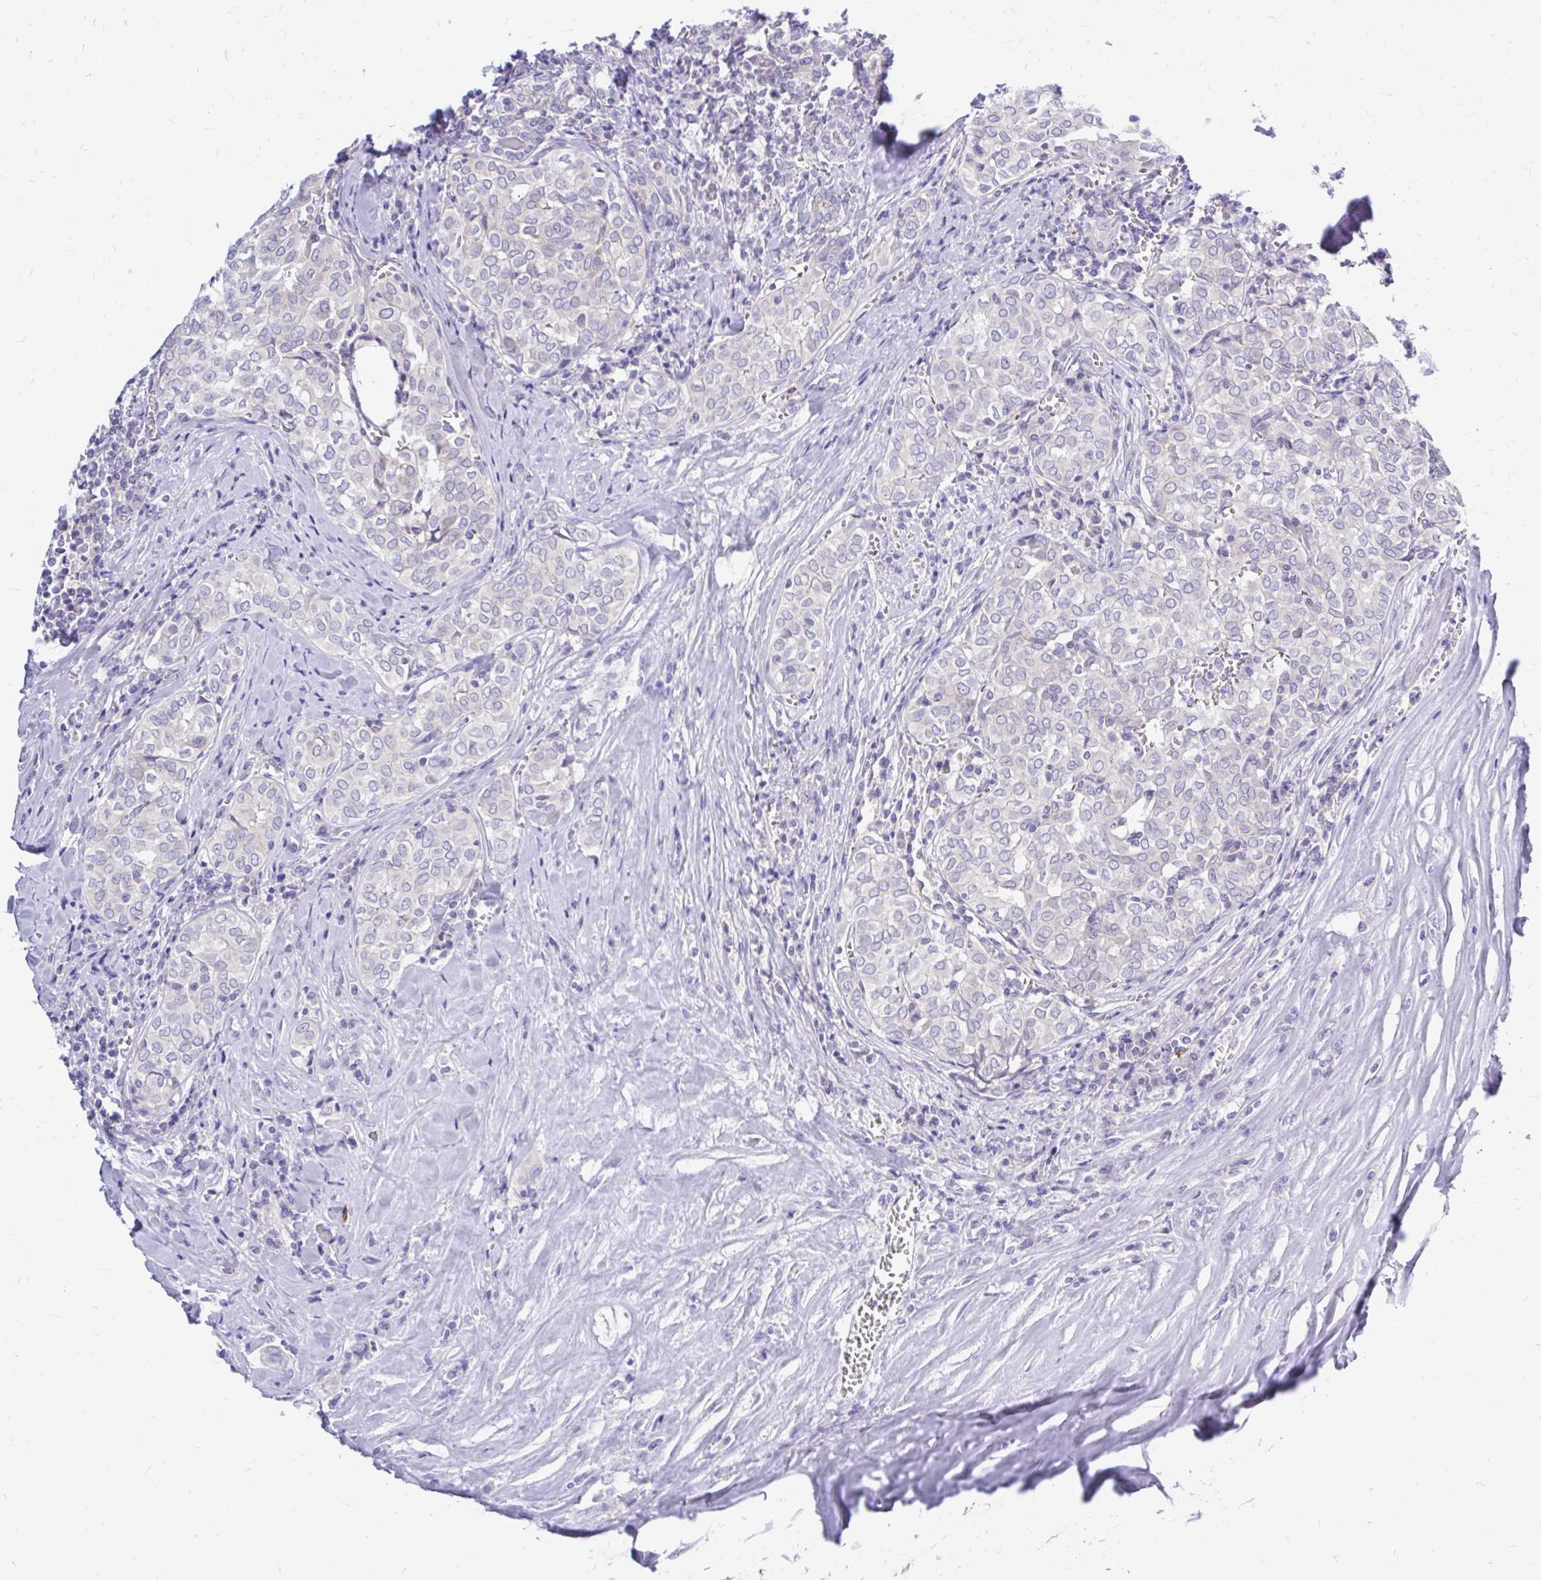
{"staining": {"intensity": "negative", "quantity": "none", "location": "none"}, "tissue": "thyroid cancer", "cell_type": "Tumor cells", "image_type": "cancer", "snomed": [{"axis": "morphology", "description": "Papillary adenocarcinoma, NOS"}, {"axis": "topography", "description": "Thyroid gland"}], "caption": "Papillary adenocarcinoma (thyroid) stained for a protein using IHC shows no positivity tumor cells.", "gene": "MAP1LC3A", "patient": {"sex": "female", "age": 30}}